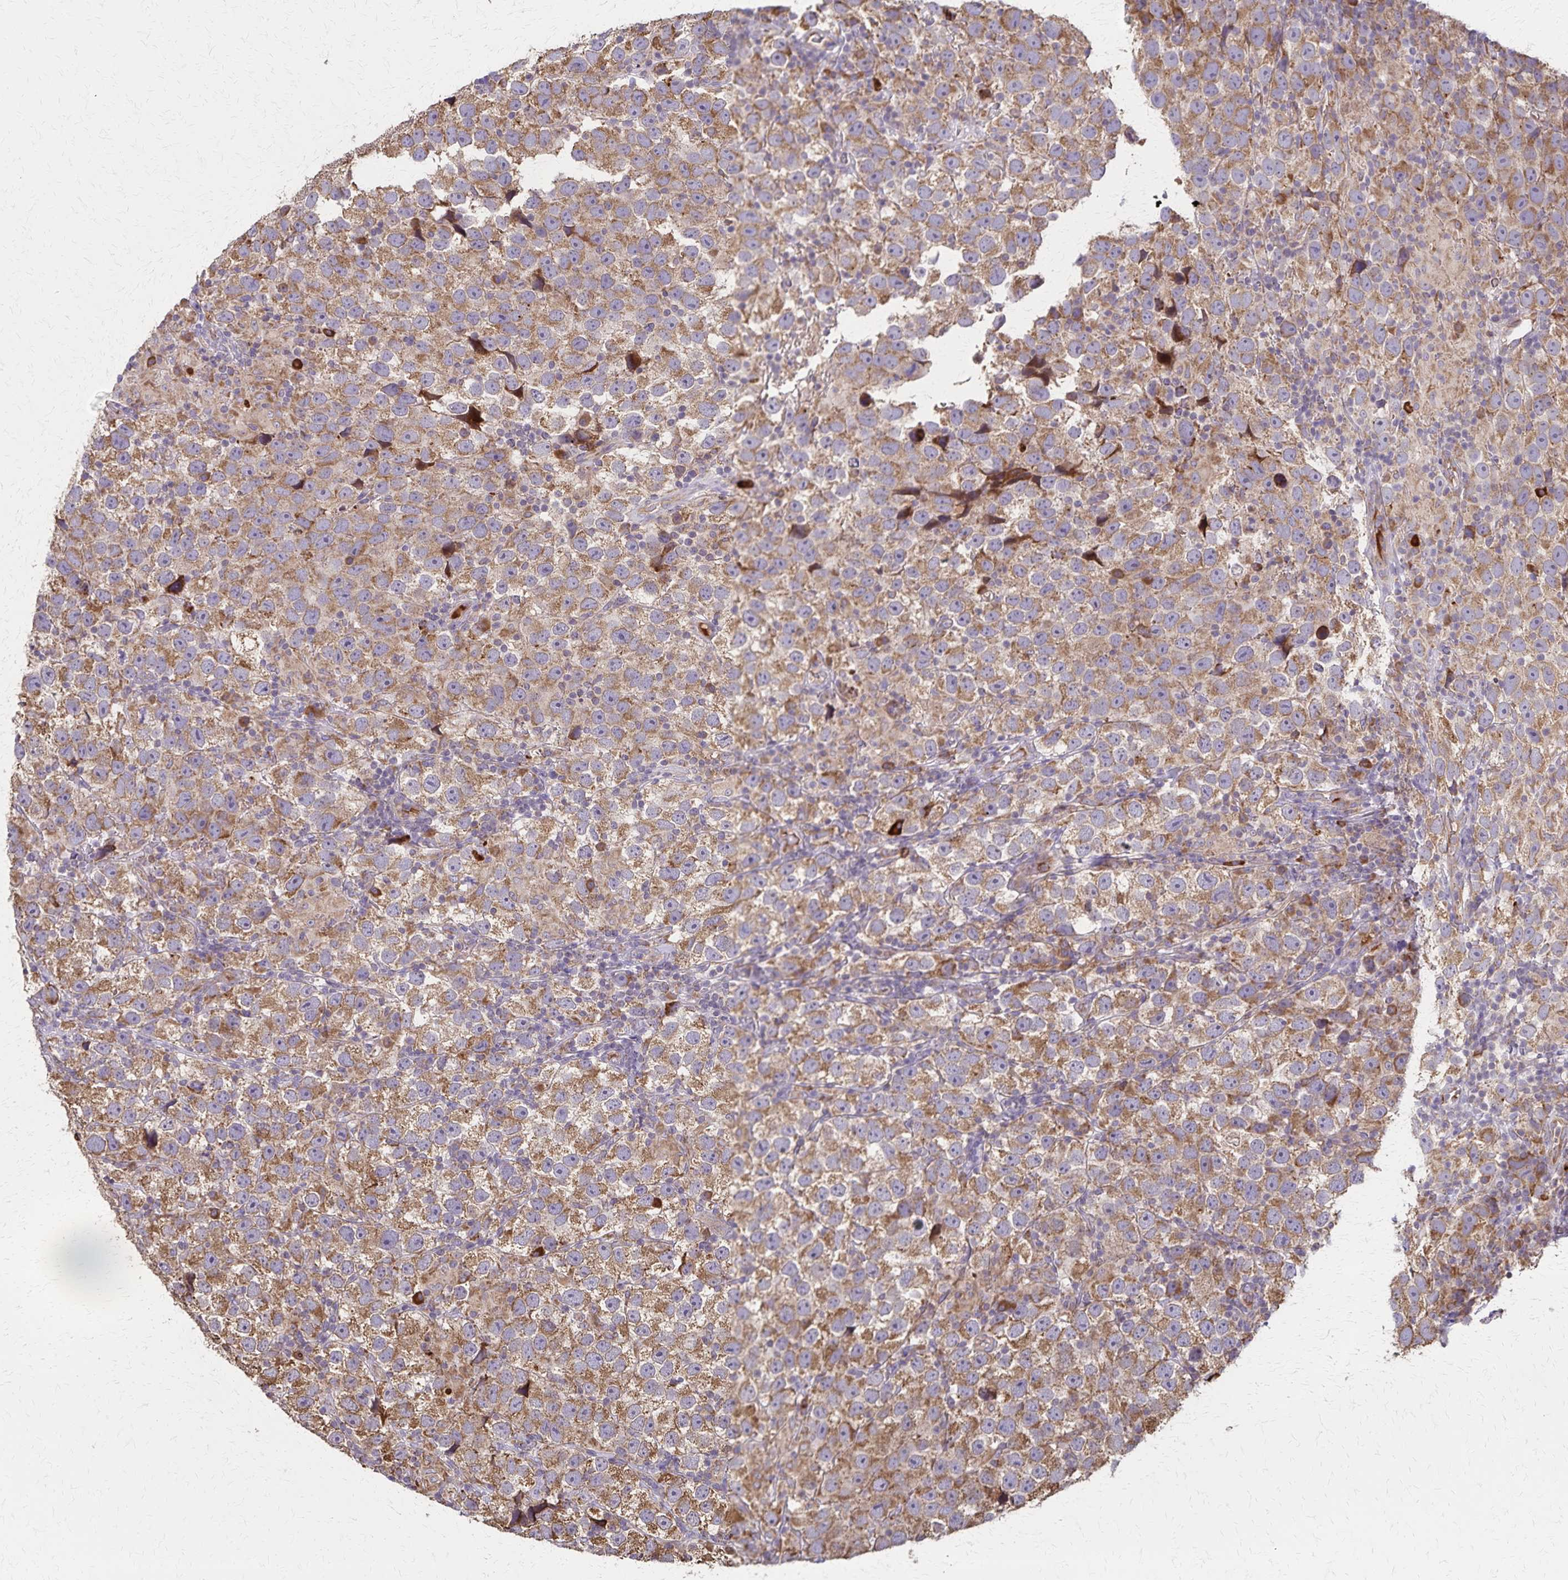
{"staining": {"intensity": "moderate", "quantity": ">75%", "location": "cytoplasmic/membranous"}, "tissue": "testis cancer", "cell_type": "Tumor cells", "image_type": "cancer", "snomed": [{"axis": "morphology", "description": "Seminoma, NOS"}, {"axis": "topography", "description": "Testis"}], "caption": "High-magnification brightfield microscopy of seminoma (testis) stained with DAB (3,3'-diaminobenzidine) (brown) and counterstained with hematoxylin (blue). tumor cells exhibit moderate cytoplasmic/membranous expression is appreciated in approximately>75% of cells. The staining was performed using DAB (3,3'-diaminobenzidine) to visualize the protein expression in brown, while the nuclei were stained in blue with hematoxylin (Magnification: 20x).", "gene": "RNF10", "patient": {"sex": "male", "age": 26}}